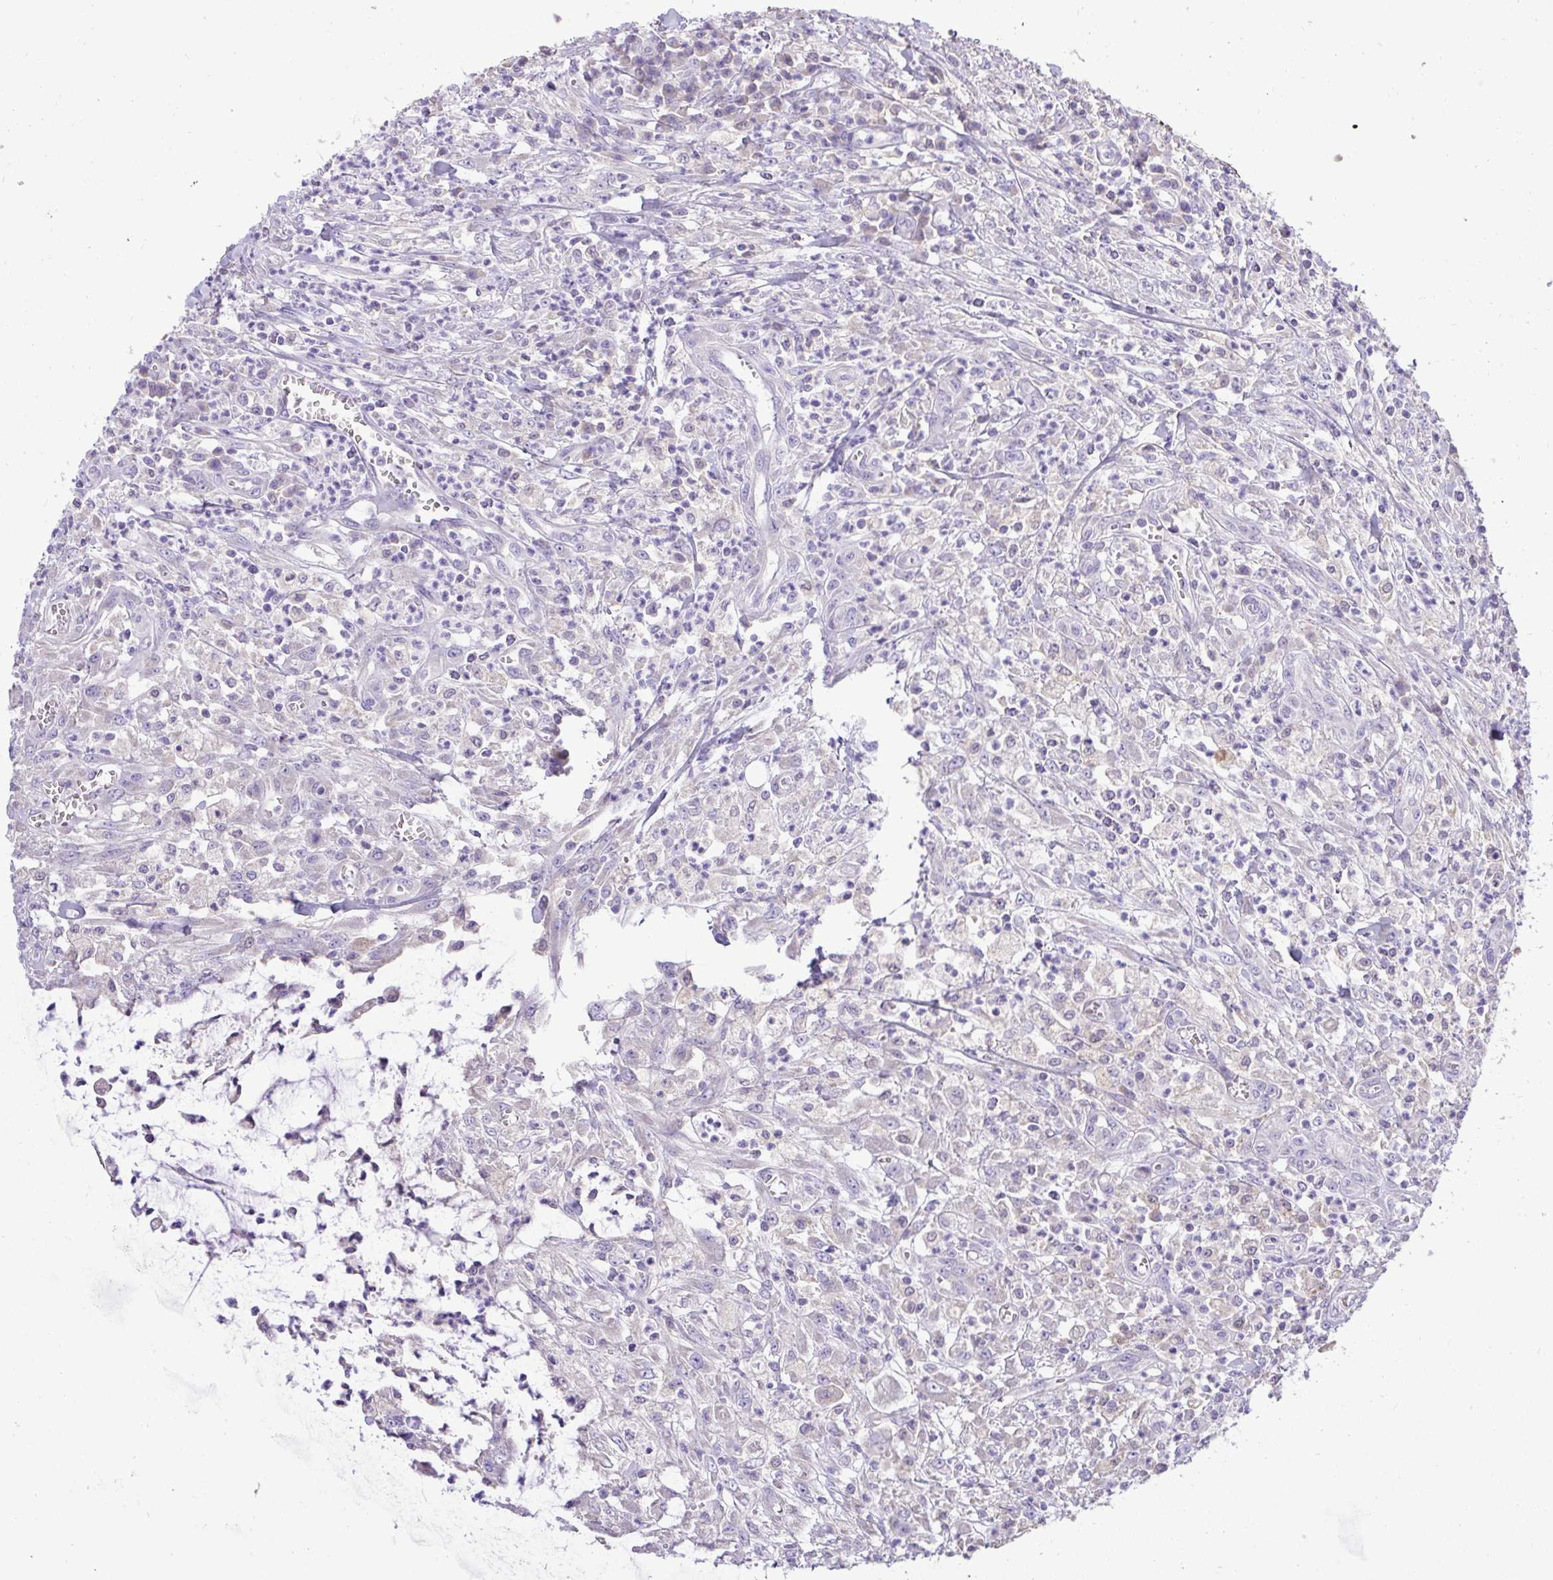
{"staining": {"intensity": "moderate", "quantity": "<25%", "location": "cytoplasmic/membranous"}, "tissue": "colorectal cancer", "cell_type": "Tumor cells", "image_type": "cancer", "snomed": [{"axis": "morphology", "description": "Adenocarcinoma, NOS"}, {"axis": "topography", "description": "Colon"}], "caption": "DAB (3,3'-diaminobenzidine) immunohistochemical staining of colorectal adenocarcinoma displays moderate cytoplasmic/membranous protein expression in about <25% of tumor cells.", "gene": "ST8SIA2", "patient": {"sex": "male", "age": 65}}